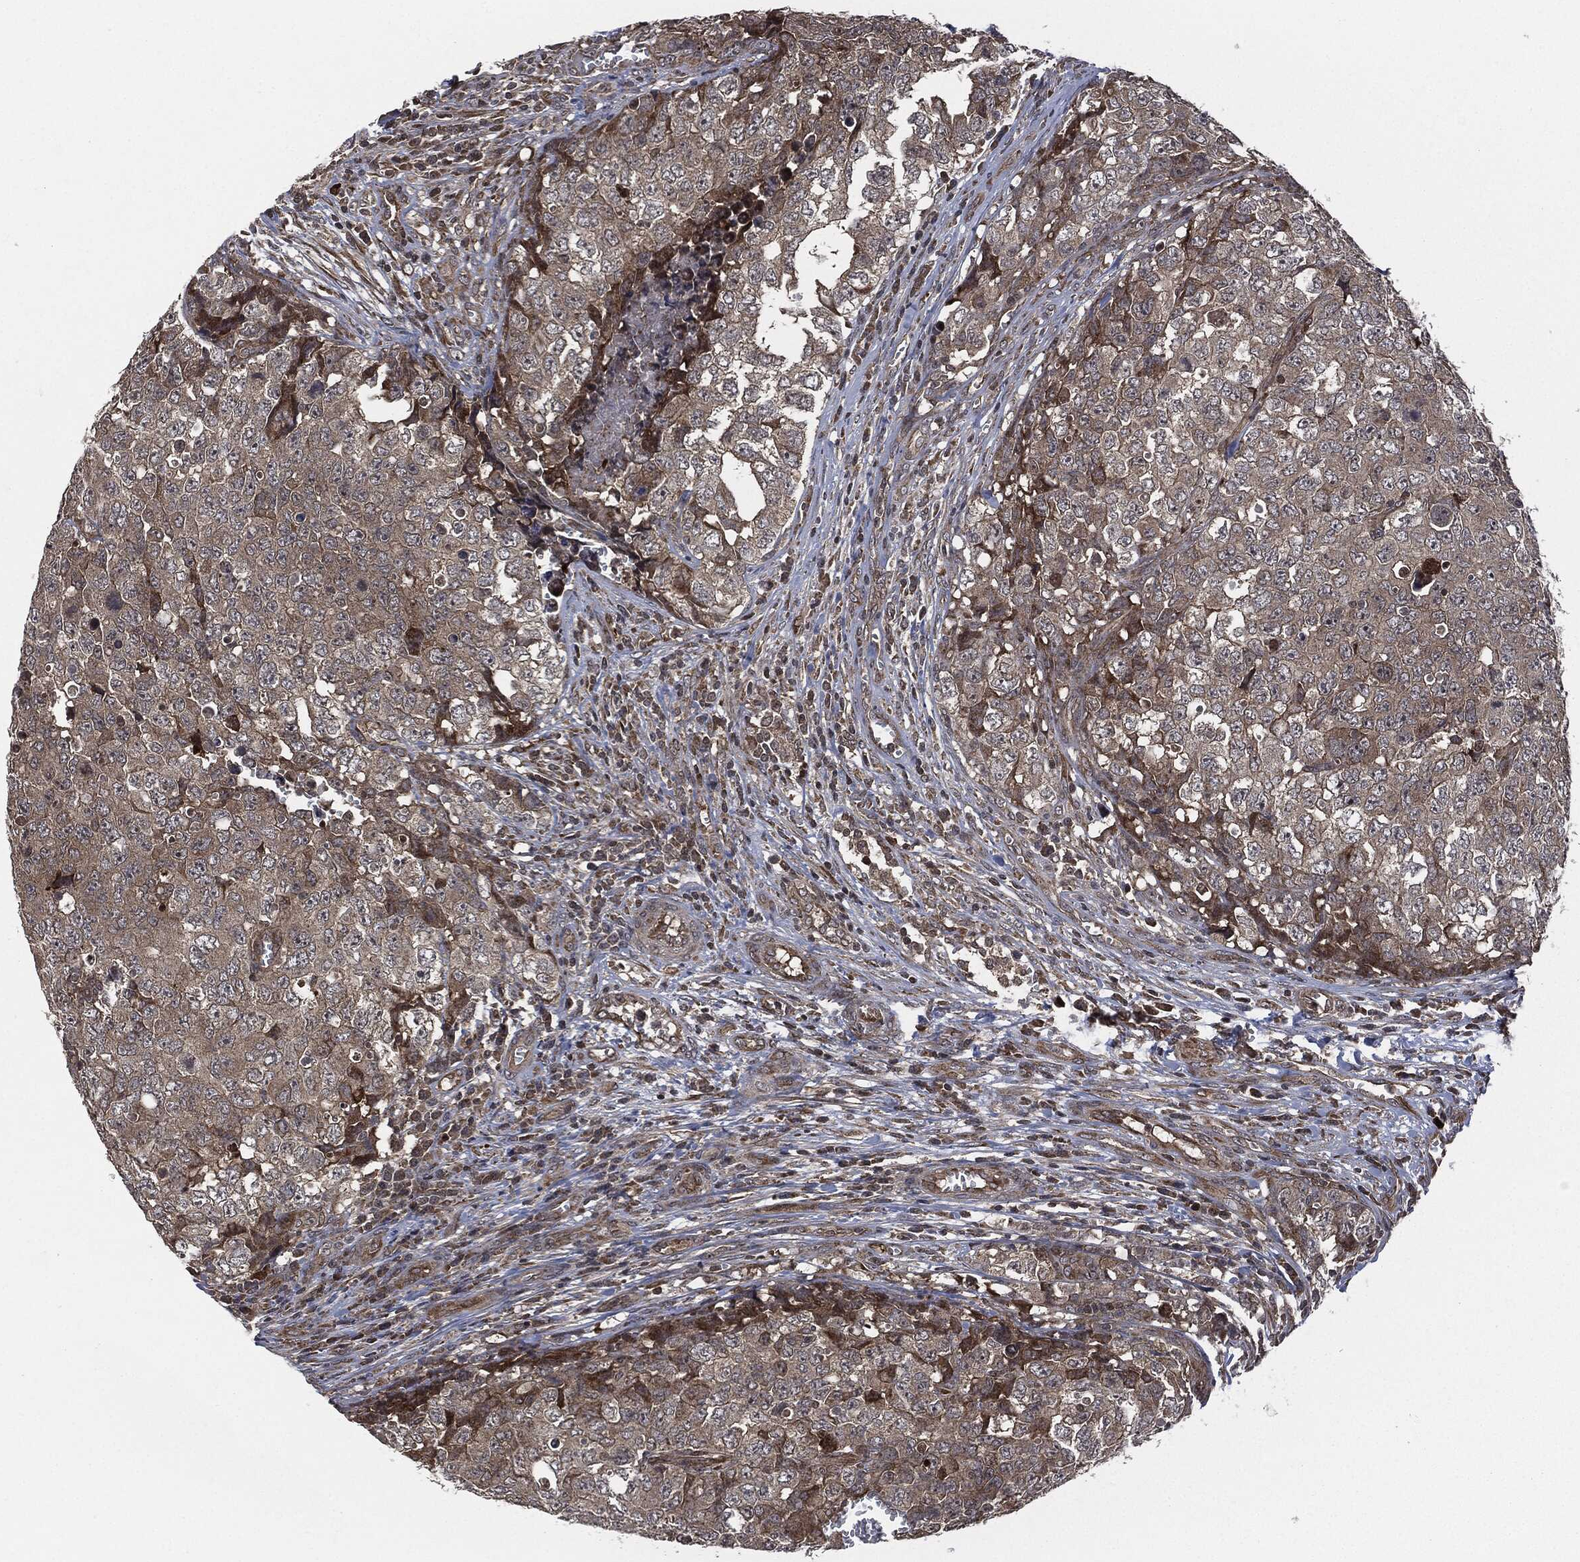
{"staining": {"intensity": "weak", "quantity": "25%-75%", "location": "cytoplasmic/membranous"}, "tissue": "testis cancer", "cell_type": "Tumor cells", "image_type": "cancer", "snomed": [{"axis": "morphology", "description": "Carcinoma, Embryonal, NOS"}, {"axis": "topography", "description": "Testis"}], "caption": "The photomicrograph displays staining of testis cancer, revealing weak cytoplasmic/membranous protein expression (brown color) within tumor cells.", "gene": "HRAS", "patient": {"sex": "male", "age": 23}}